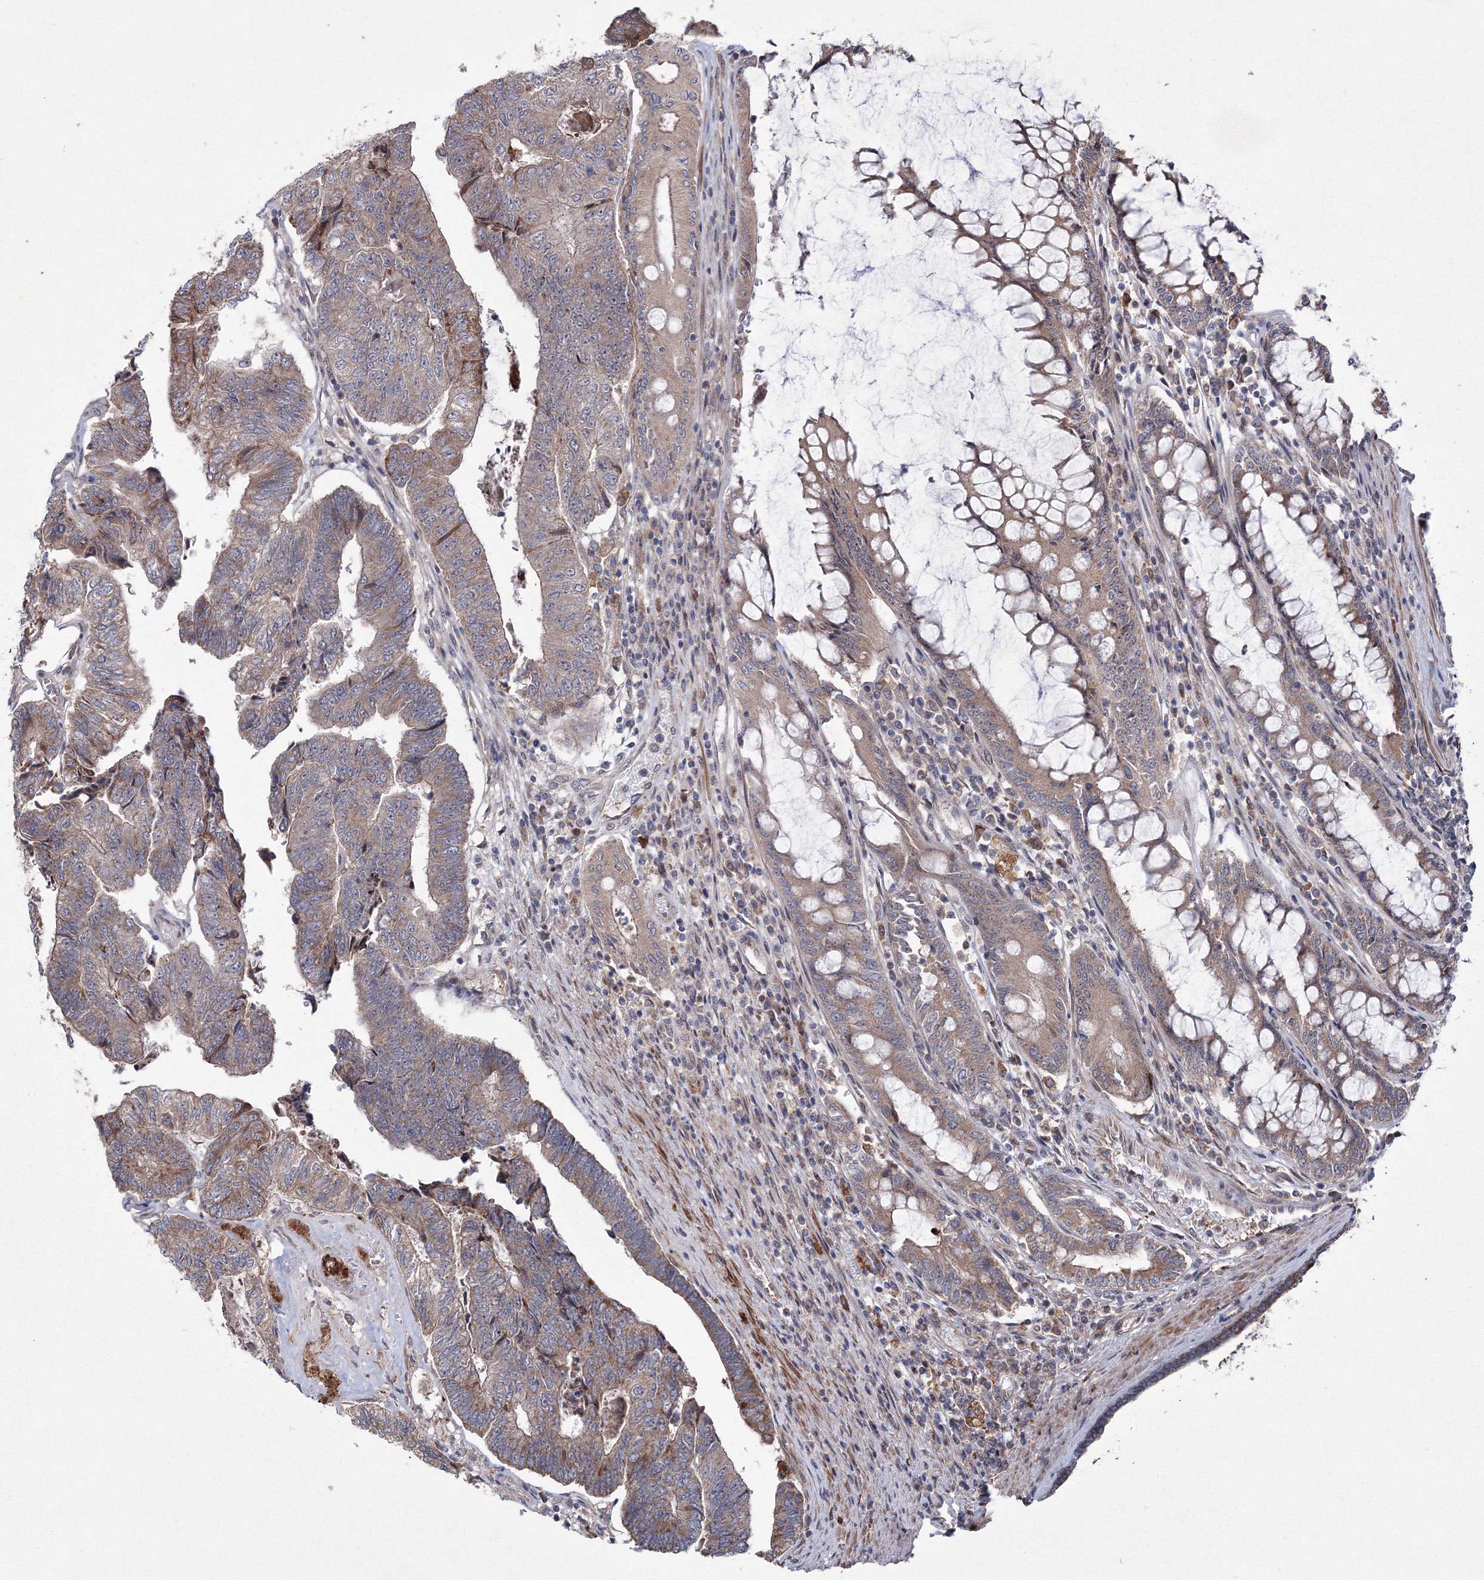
{"staining": {"intensity": "moderate", "quantity": "25%-75%", "location": "cytoplasmic/membranous"}, "tissue": "colorectal cancer", "cell_type": "Tumor cells", "image_type": "cancer", "snomed": [{"axis": "morphology", "description": "Adenocarcinoma, NOS"}, {"axis": "topography", "description": "Colon"}], "caption": "Immunohistochemistry (DAB) staining of colorectal cancer exhibits moderate cytoplasmic/membranous protein expression in approximately 25%-75% of tumor cells. The protein of interest is stained brown, and the nuclei are stained in blue (DAB (3,3'-diaminobenzidine) IHC with brightfield microscopy, high magnification).", "gene": "RANBP3L", "patient": {"sex": "female", "age": 67}}